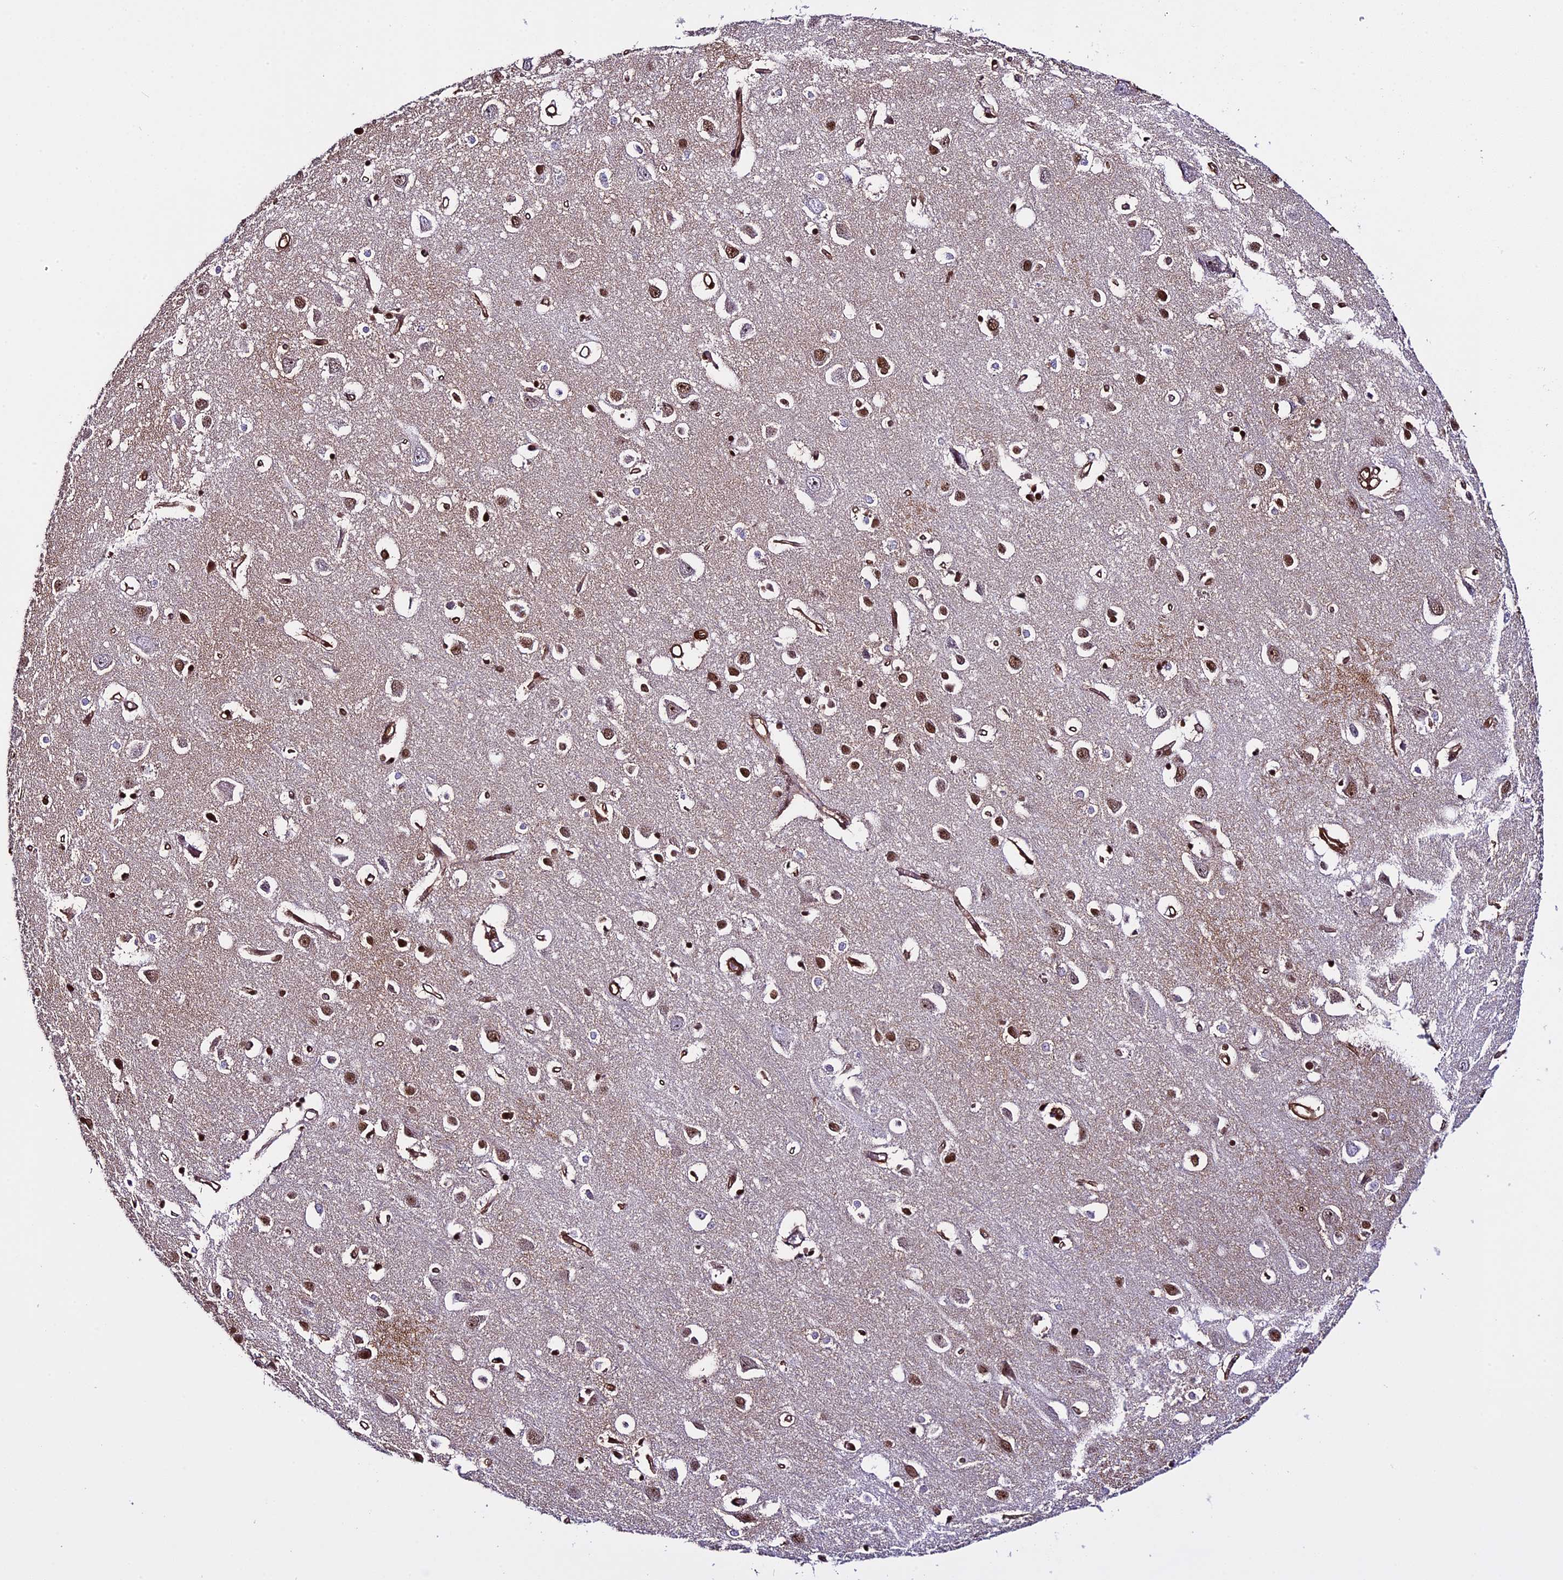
{"staining": {"intensity": "strong", "quantity": ">75%", "location": "cytoplasmic/membranous,nuclear"}, "tissue": "cerebral cortex", "cell_type": "Endothelial cells", "image_type": "normal", "snomed": [{"axis": "morphology", "description": "Normal tissue, NOS"}, {"axis": "topography", "description": "Cerebral cortex"}], "caption": "A micrograph of human cerebral cortex stained for a protein exhibits strong cytoplasmic/membranous,nuclear brown staining in endothelial cells.", "gene": "MPHOSPH8", "patient": {"sex": "female", "age": 64}}